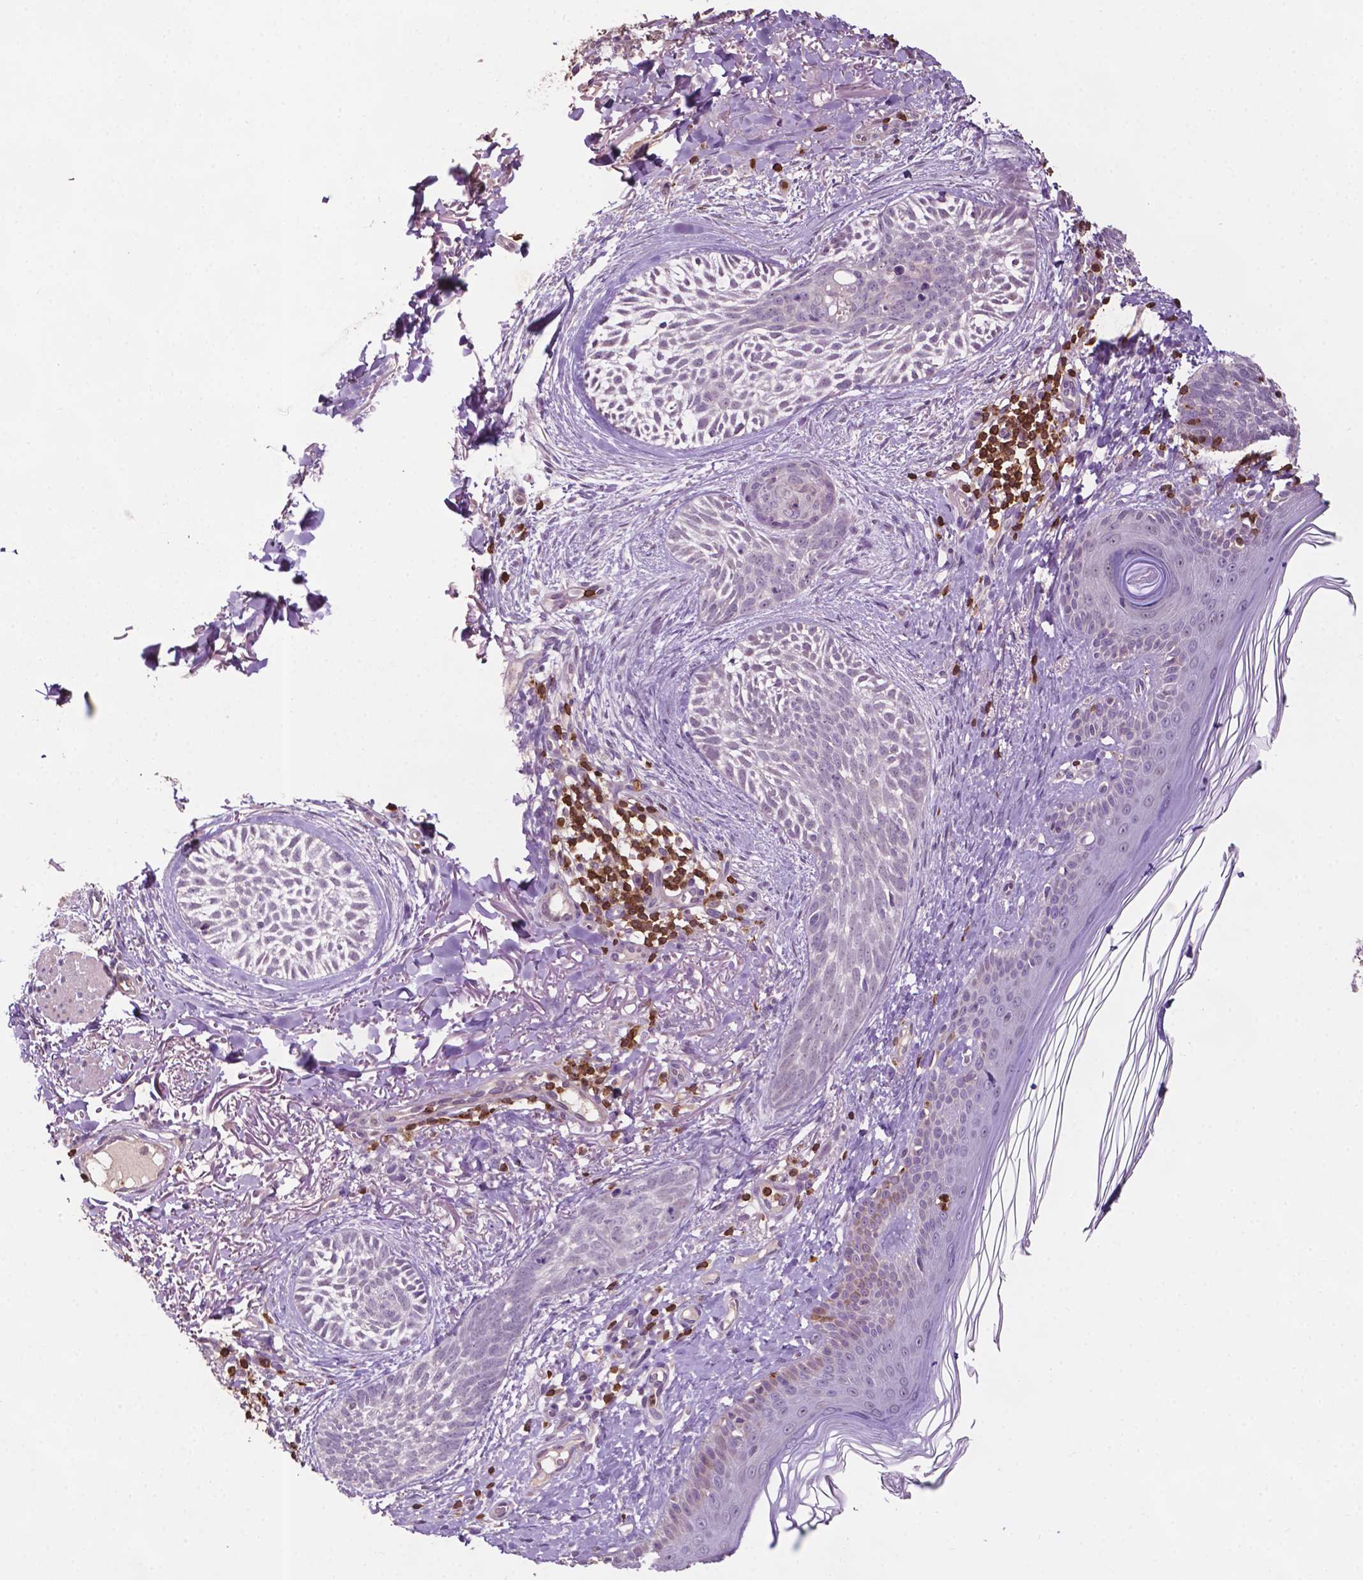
{"staining": {"intensity": "negative", "quantity": "none", "location": "none"}, "tissue": "skin cancer", "cell_type": "Tumor cells", "image_type": "cancer", "snomed": [{"axis": "morphology", "description": "Basal cell carcinoma"}, {"axis": "topography", "description": "Skin"}], "caption": "The photomicrograph exhibits no staining of tumor cells in skin basal cell carcinoma.", "gene": "TBC1D10C", "patient": {"sex": "female", "age": 68}}